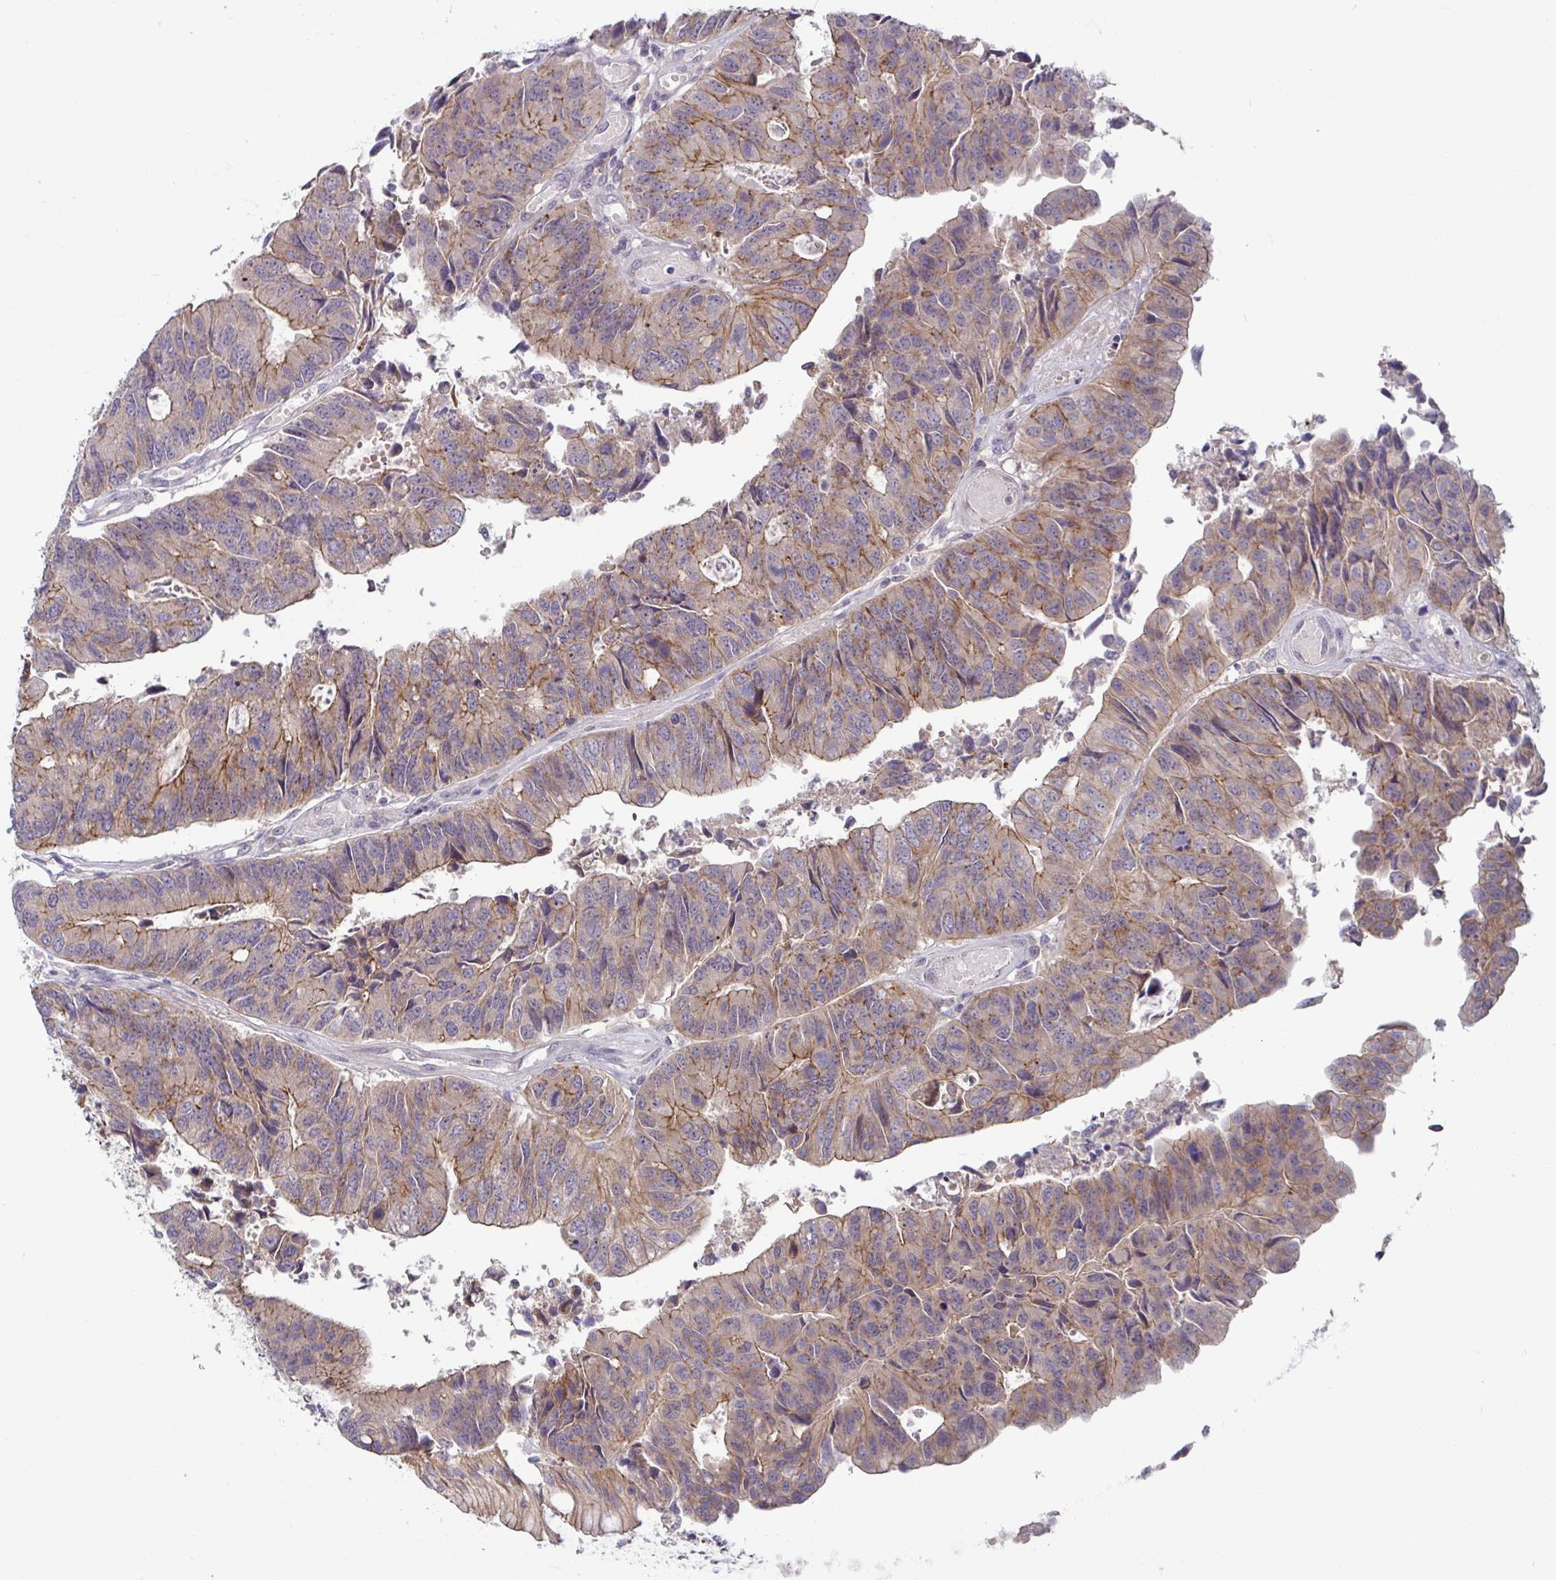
{"staining": {"intensity": "moderate", "quantity": "25%-75%", "location": "cytoplasmic/membranous"}, "tissue": "colorectal cancer", "cell_type": "Tumor cells", "image_type": "cancer", "snomed": [{"axis": "morphology", "description": "Adenocarcinoma, NOS"}, {"axis": "topography", "description": "Colon"}], "caption": "High-power microscopy captured an immunohistochemistry (IHC) micrograph of adenocarcinoma (colorectal), revealing moderate cytoplasmic/membranous positivity in about 25%-75% of tumor cells. (Stains: DAB (3,3'-diaminobenzidine) in brown, nuclei in blue, Microscopy: brightfield microscopy at high magnification).", "gene": "GSTM1", "patient": {"sex": "female", "age": 67}}